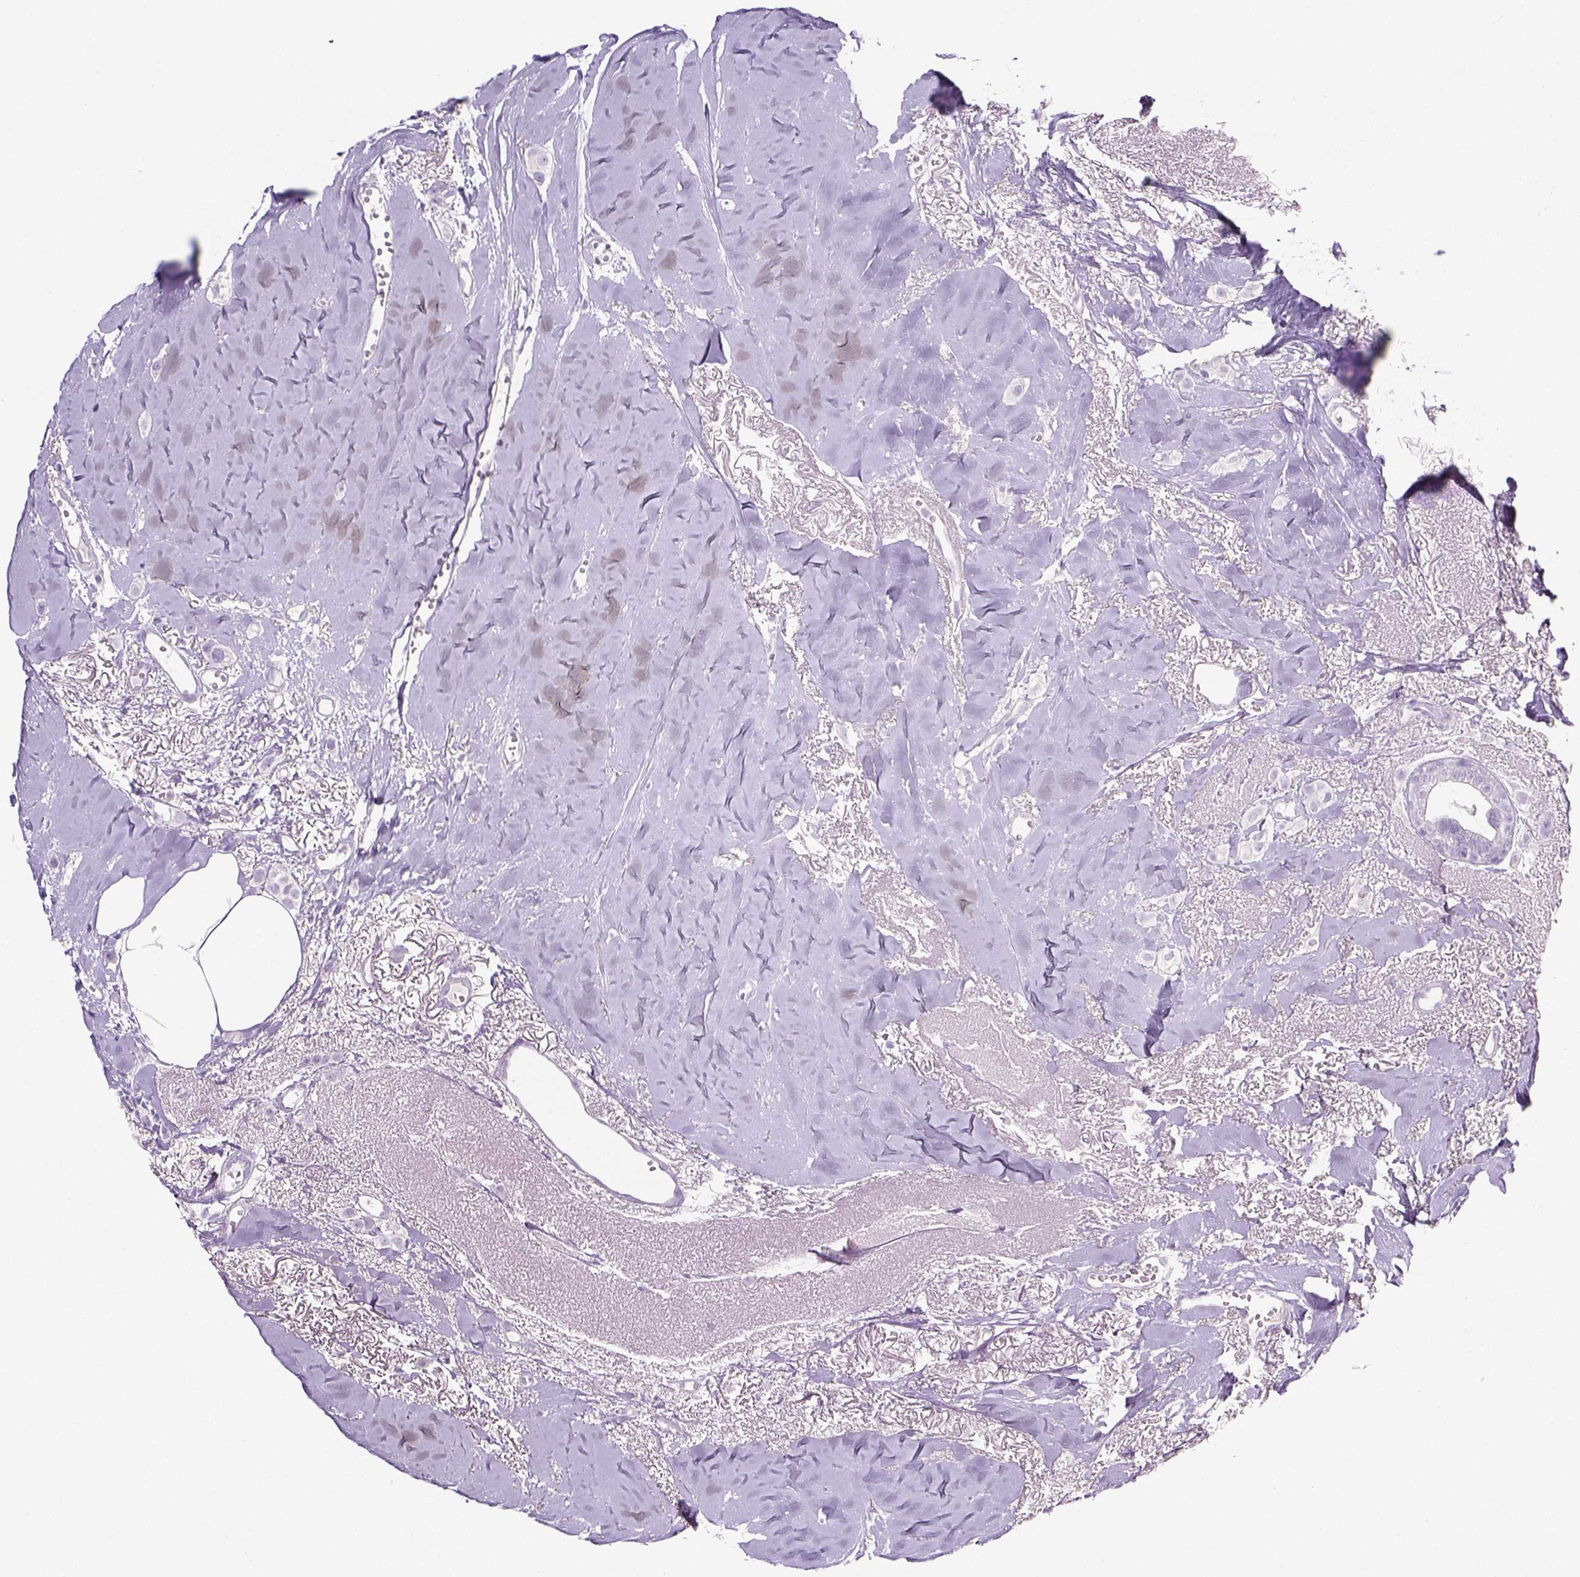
{"staining": {"intensity": "negative", "quantity": "none", "location": "none"}, "tissue": "breast cancer", "cell_type": "Tumor cells", "image_type": "cancer", "snomed": [{"axis": "morphology", "description": "Duct carcinoma"}, {"axis": "topography", "description": "Breast"}], "caption": "An immunohistochemistry (IHC) histopathology image of breast infiltrating ductal carcinoma is shown. There is no staining in tumor cells of breast infiltrating ductal carcinoma. The staining is performed using DAB (3,3'-diaminobenzidine) brown chromogen with nuclei counter-stained in using hematoxylin.", "gene": "TENM4", "patient": {"sex": "female", "age": 85}}